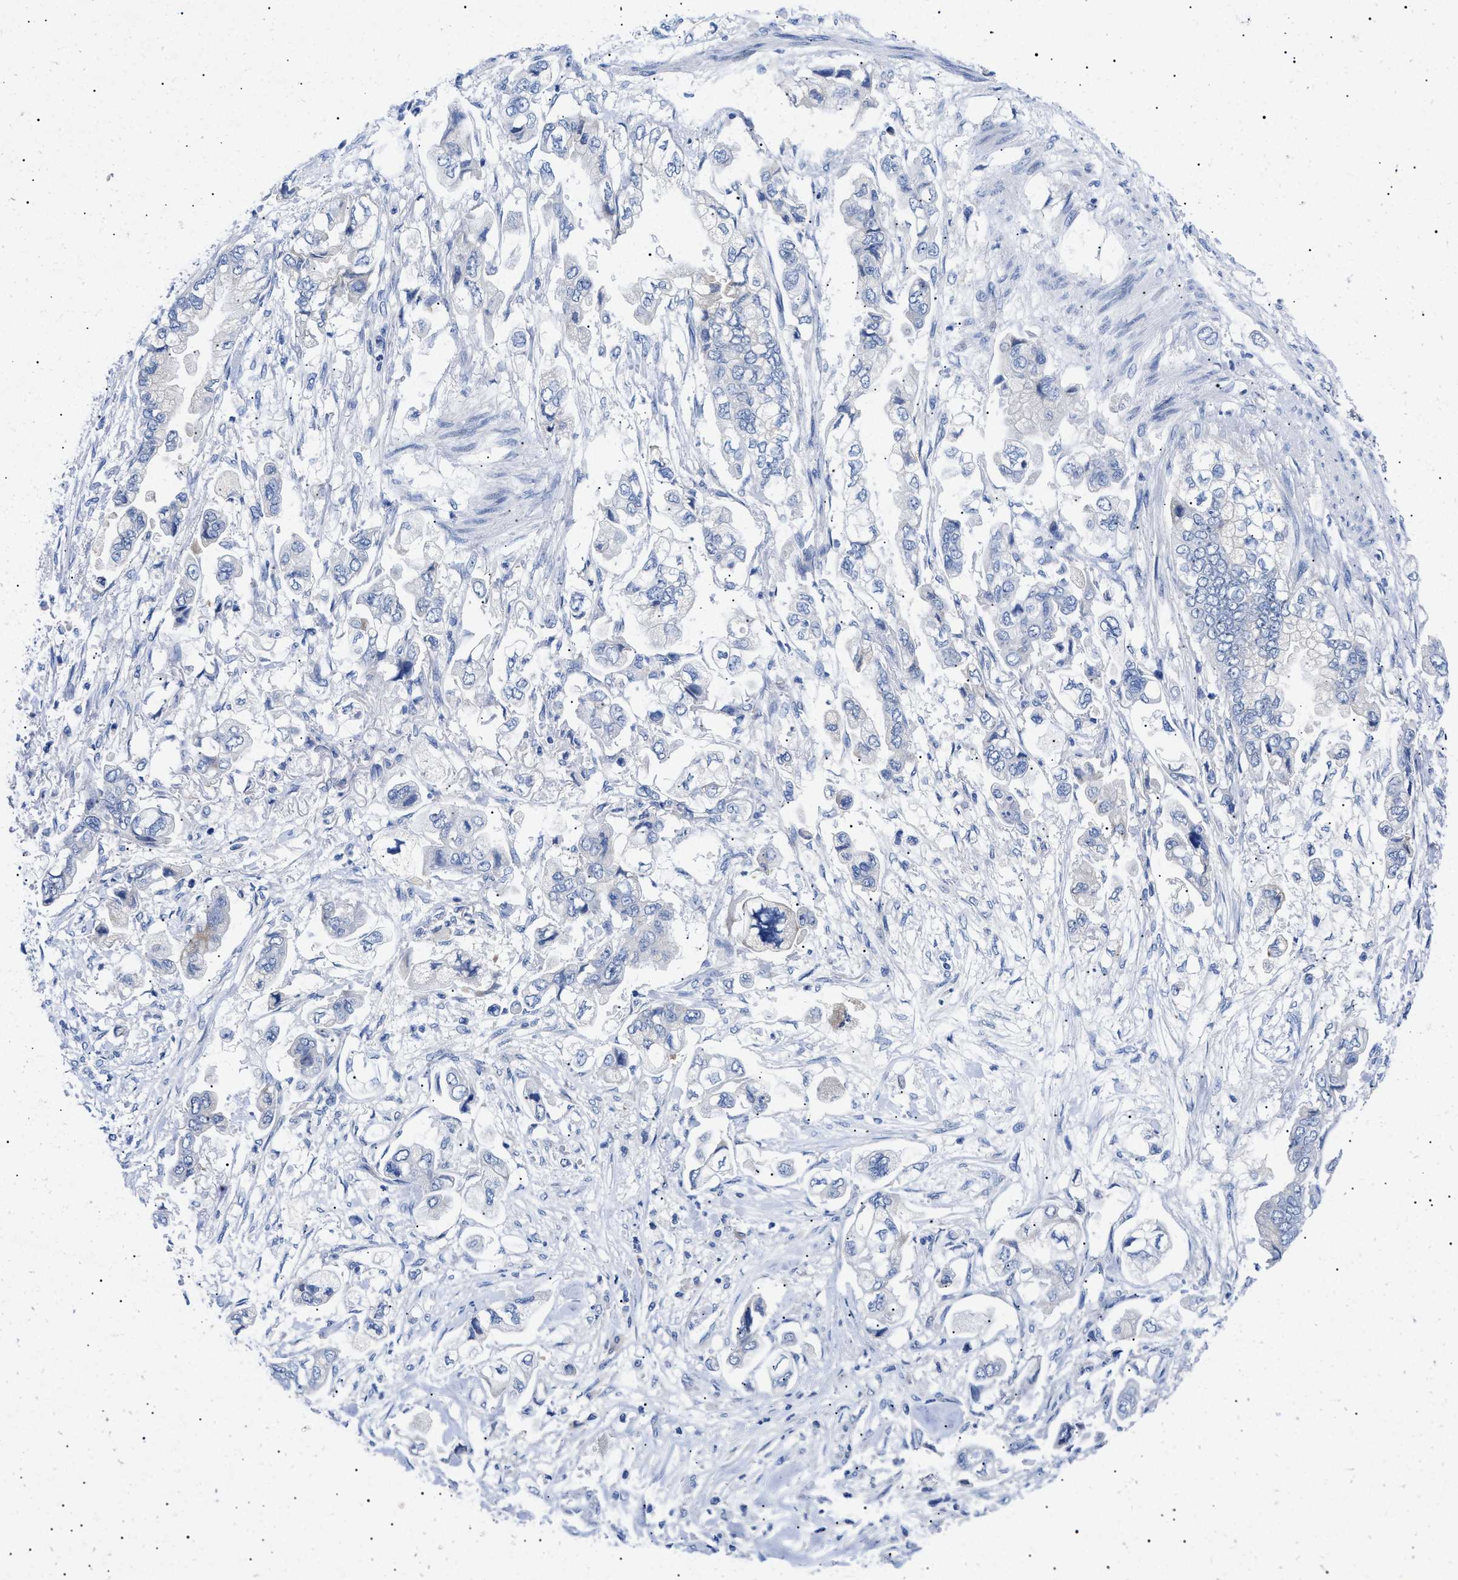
{"staining": {"intensity": "negative", "quantity": "none", "location": "none"}, "tissue": "stomach cancer", "cell_type": "Tumor cells", "image_type": "cancer", "snomed": [{"axis": "morphology", "description": "Adenocarcinoma, NOS"}, {"axis": "topography", "description": "Stomach"}], "caption": "This is an immunohistochemistry (IHC) image of human adenocarcinoma (stomach). There is no positivity in tumor cells.", "gene": "ACKR1", "patient": {"sex": "male", "age": 62}}